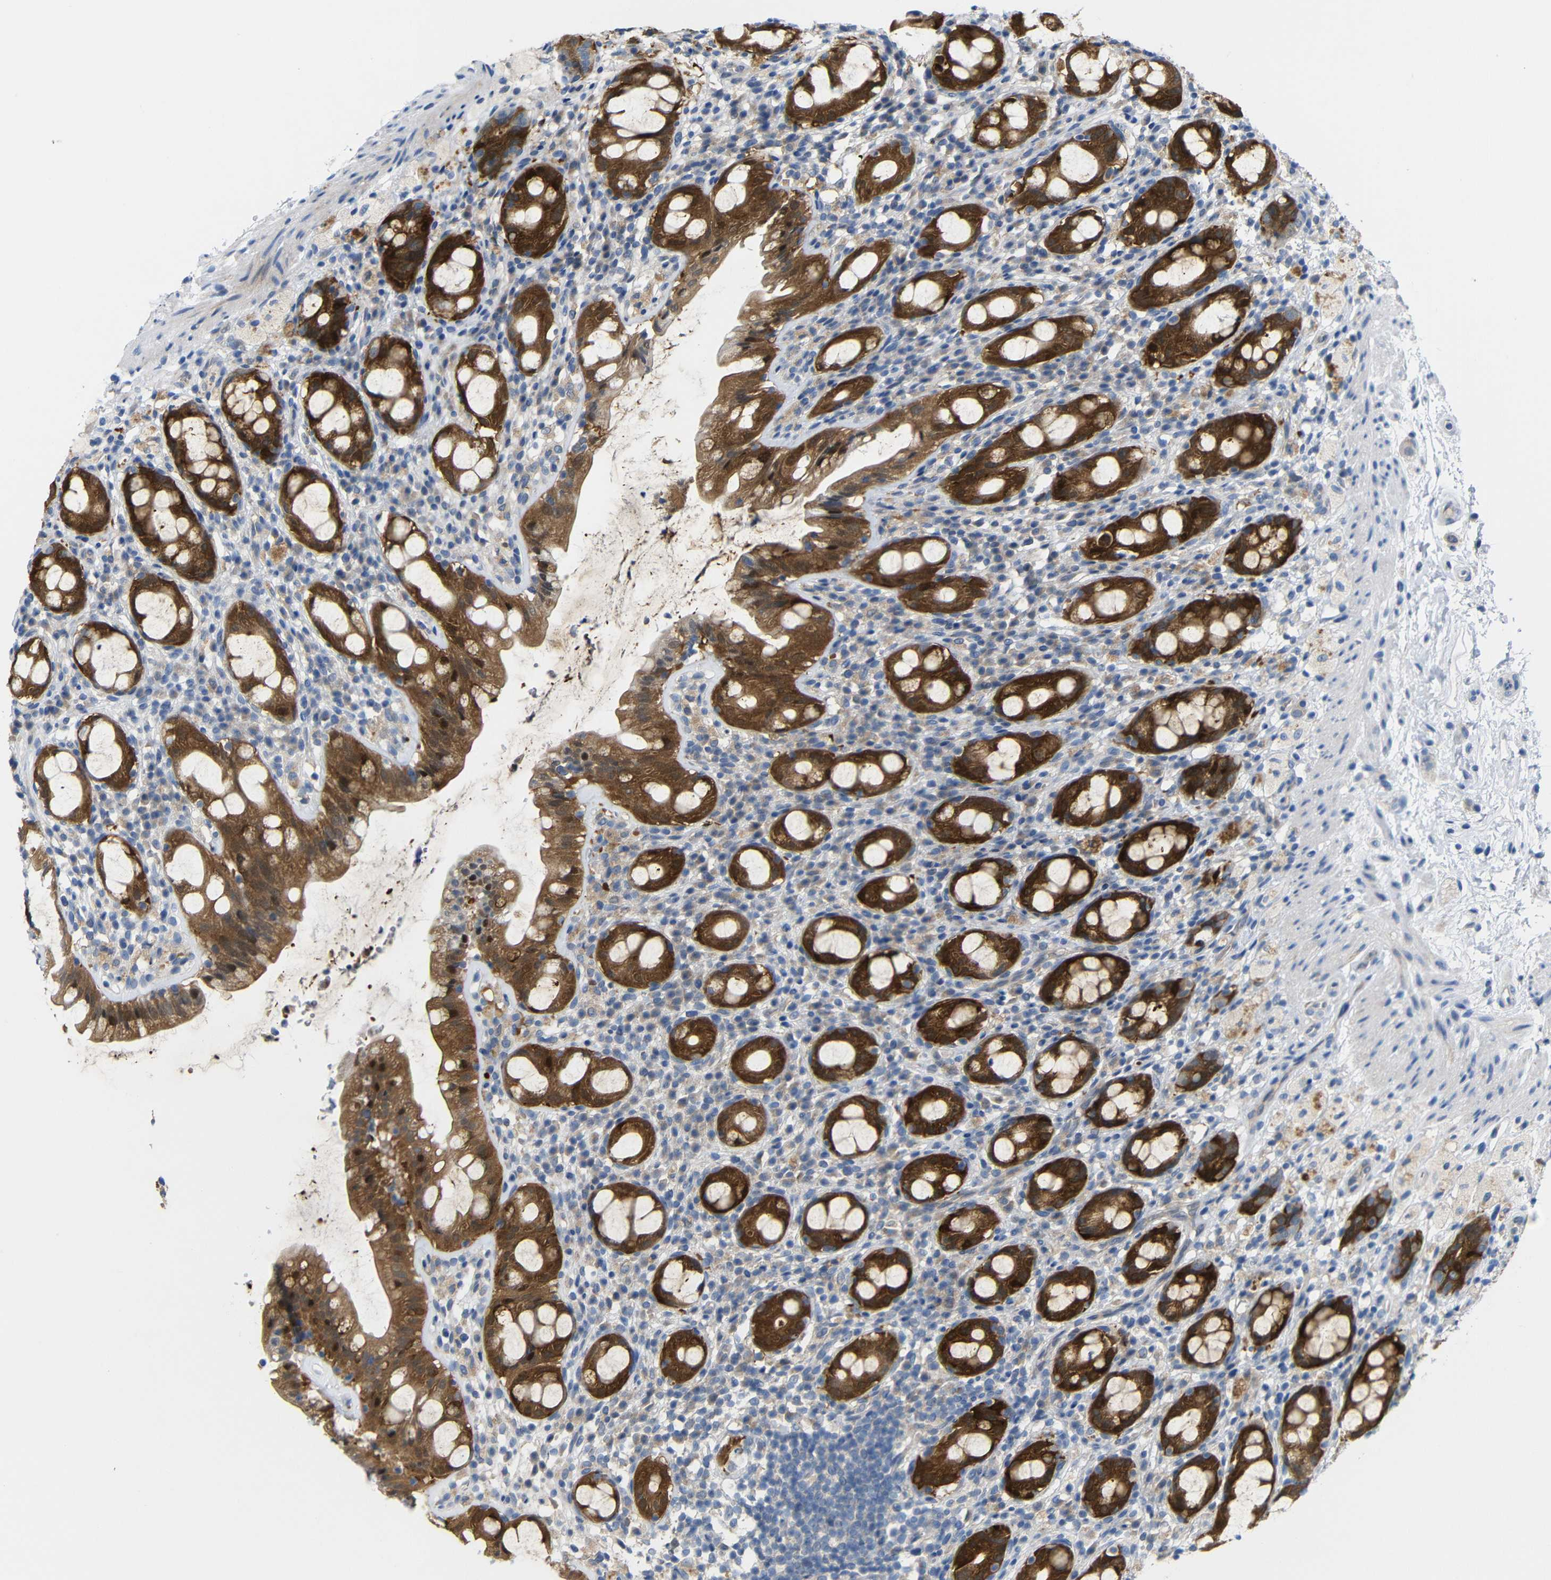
{"staining": {"intensity": "strong", "quantity": ">75%", "location": "cytoplasmic/membranous"}, "tissue": "rectum", "cell_type": "Glandular cells", "image_type": "normal", "snomed": [{"axis": "morphology", "description": "Normal tissue, NOS"}, {"axis": "topography", "description": "Rectum"}], "caption": "Immunohistochemical staining of normal human rectum shows >75% levels of strong cytoplasmic/membranous protein positivity in approximately >75% of glandular cells.", "gene": "TBC1D32", "patient": {"sex": "male", "age": 44}}